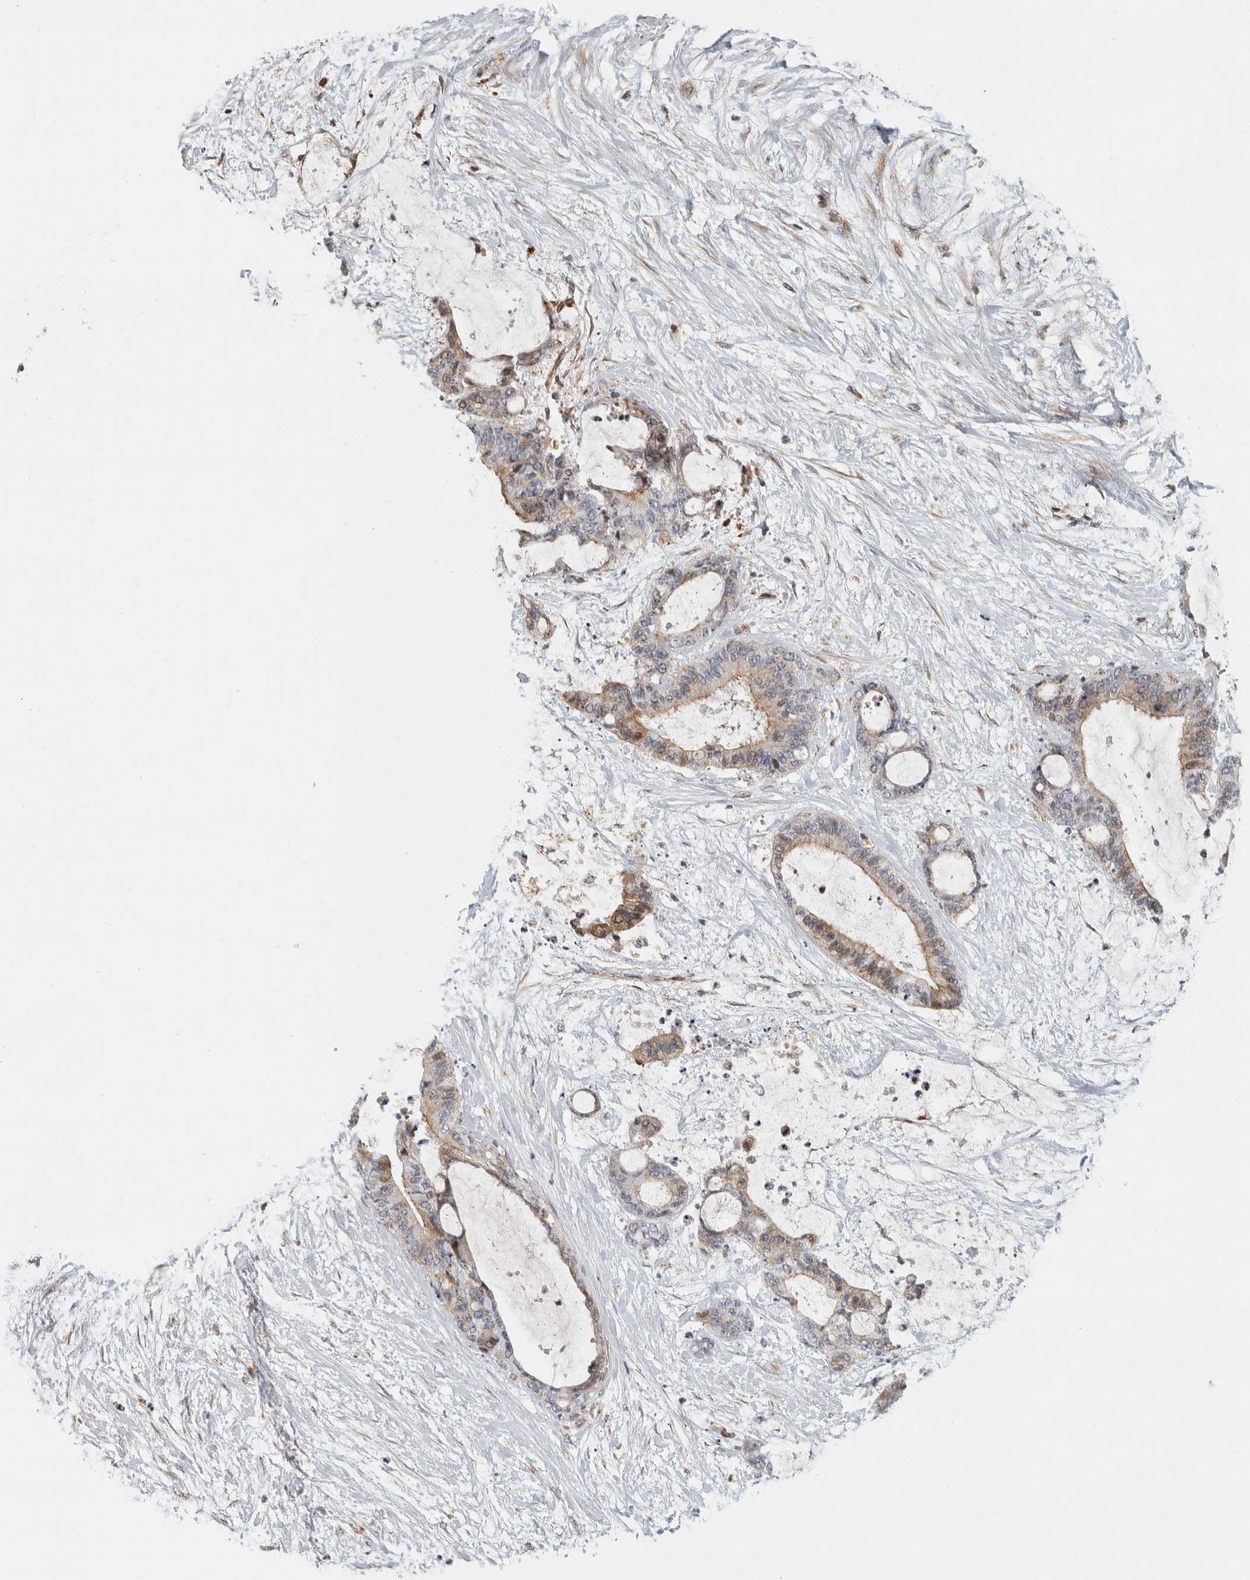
{"staining": {"intensity": "moderate", "quantity": "25%-75%", "location": "cytoplasmic/membranous"}, "tissue": "liver cancer", "cell_type": "Tumor cells", "image_type": "cancer", "snomed": [{"axis": "morphology", "description": "Cholangiocarcinoma"}, {"axis": "topography", "description": "Liver"}], "caption": "Protein expression analysis of human liver cancer reveals moderate cytoplasmic/membranous staining in about 25%-75% of tumor cells.", "gene": "AFP", "patient": {"sex": "female", "age": 73}}